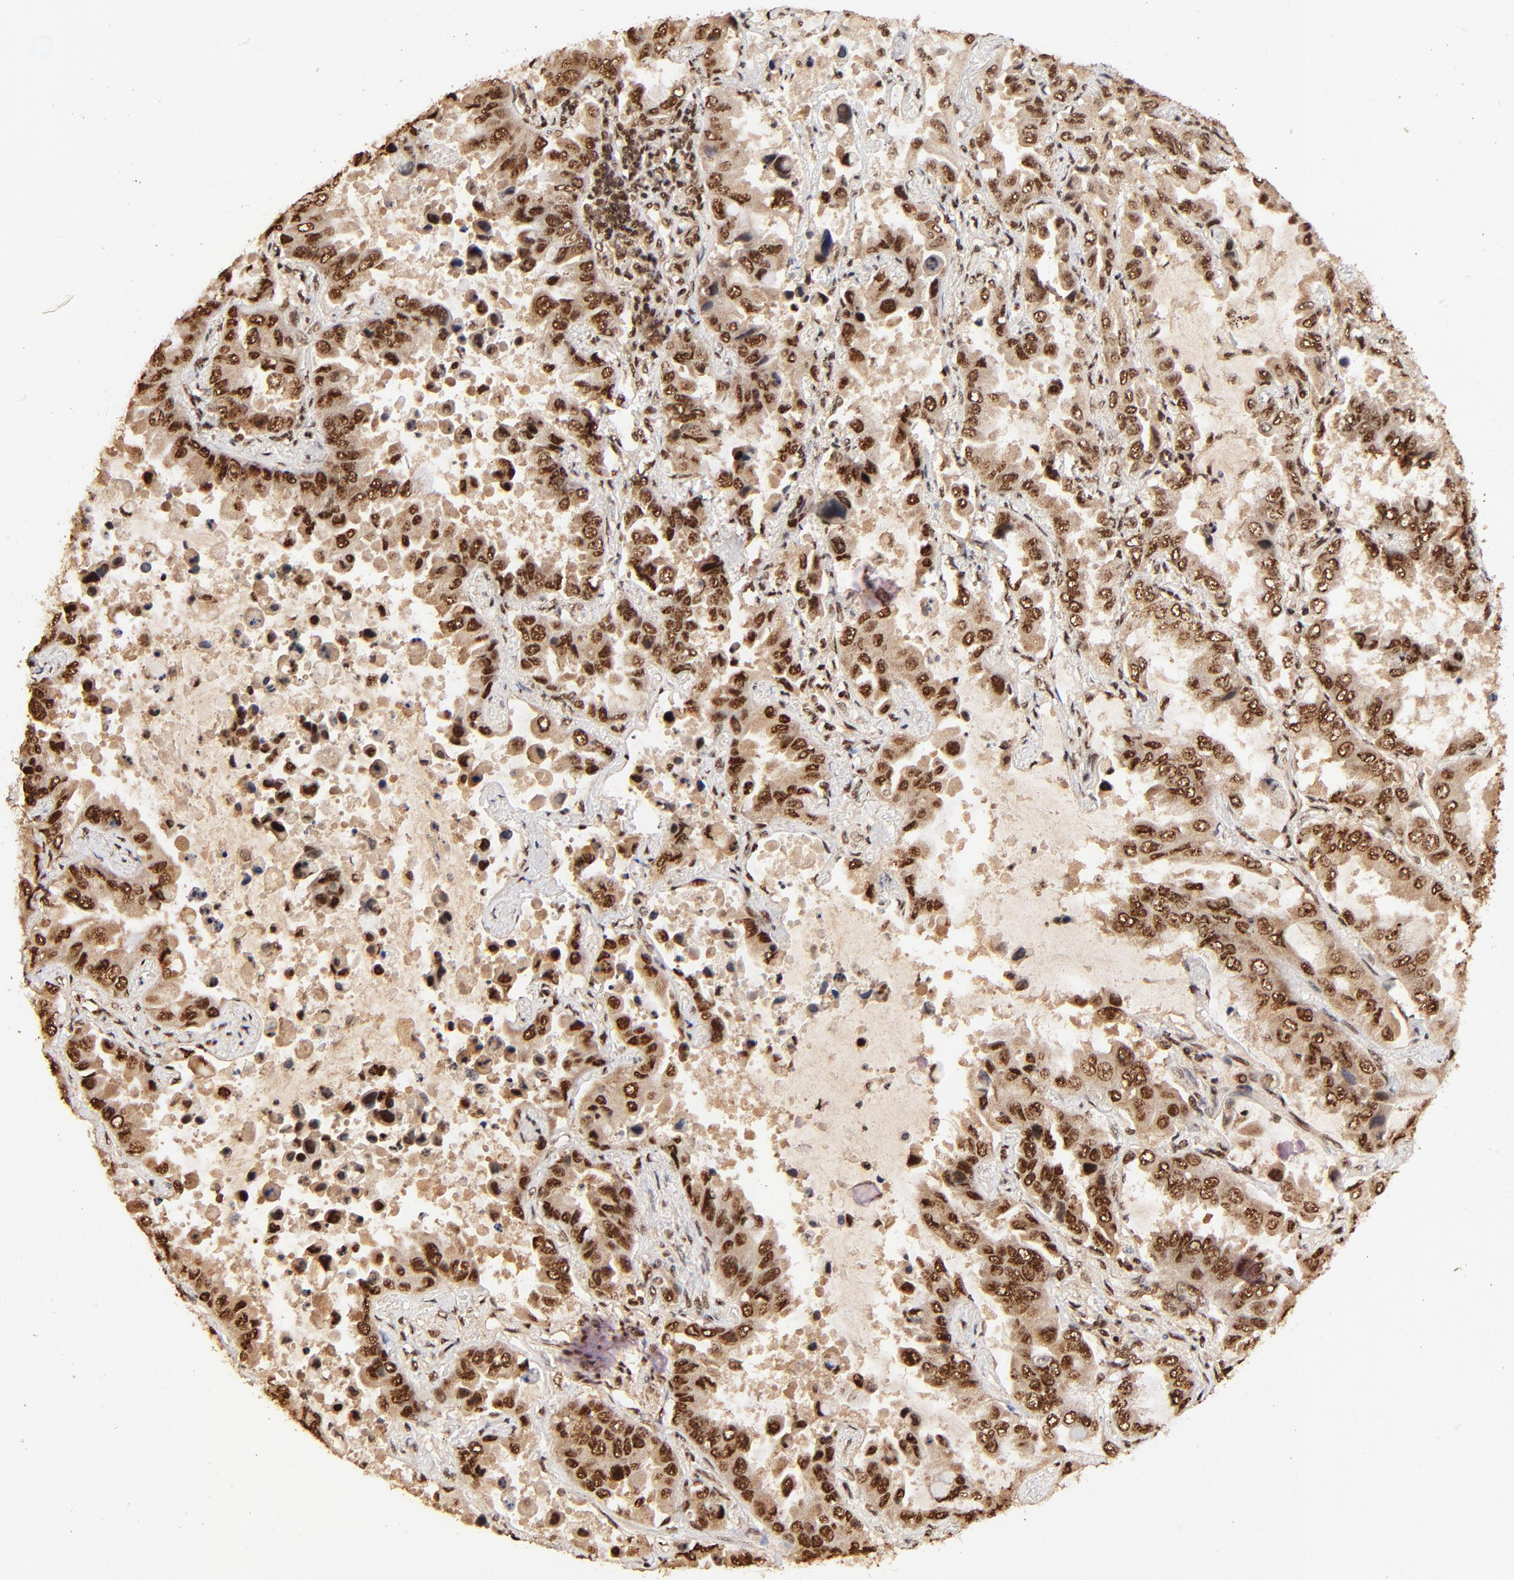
{"staining": {"intensity": "strong", "quantity": ">75%", "location": "cytoplasmic/membranous,nuclear"}, "tissue": "lung cancer", "cell_type": "Tumor cells", "image_type": "cancer", "snomed": [{"axis": "morphology", "description": "Adenocarcinoma, NOS"}, {"axis": "topography", "description": "Lung"}], "caption": "Lung adenocarcinoma stained with a brown dye reveals strong cytoplasmic/membranous and nuclear positive staining in about >75% of tumor cells.", "gene": "MED12", "patient": {"sex": "male", "age": 64}}